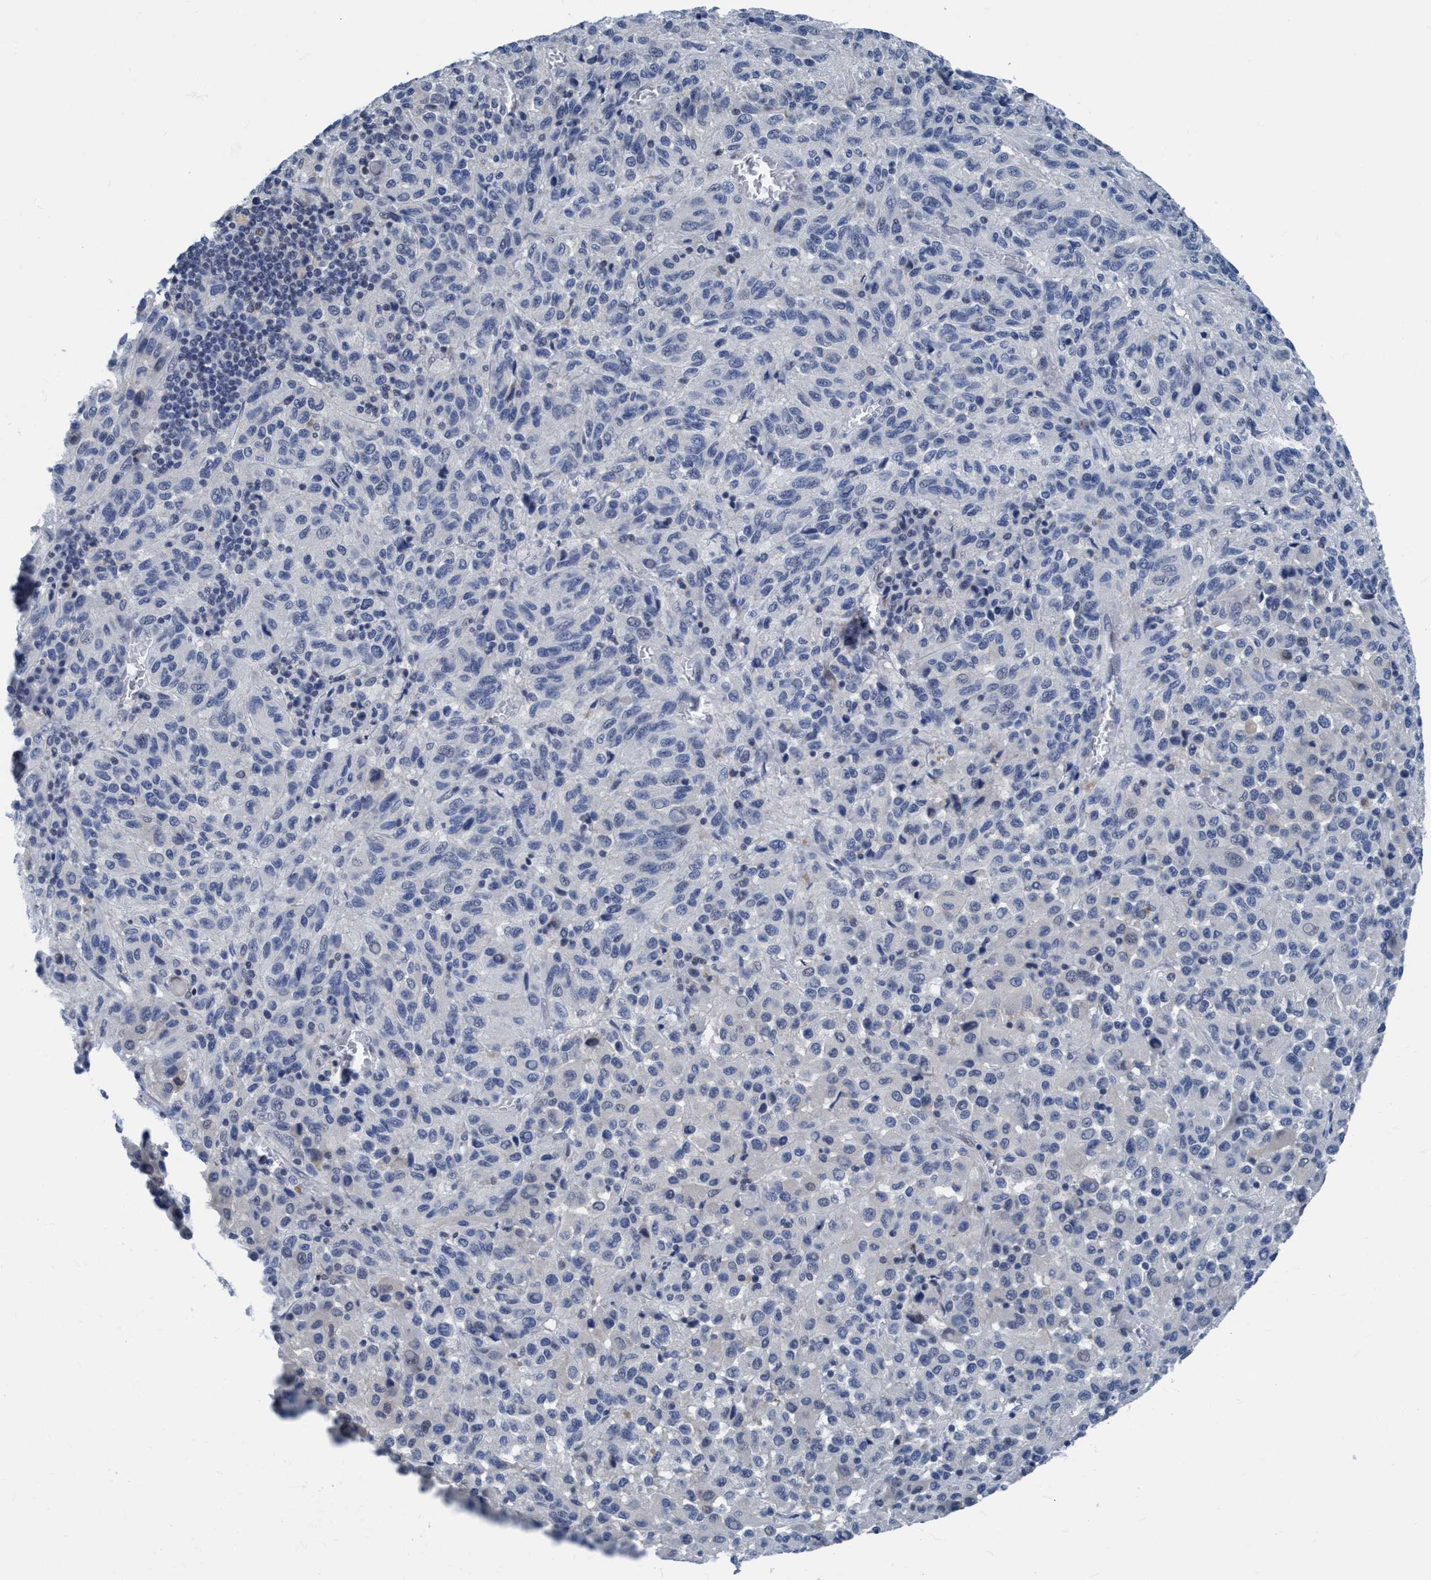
{"staining": {"intensity": "negative", "quantity": "none", "location": "none"}, "tissue": "melanoma", "cell_type": "Tumor cells", "image_type": "cancer", "snomed": [{"axis": "morphology", "description": "Malignant melanoma, Metastatic site"}, {"axis": "topography", "description": "Lung"}], "caption": "There is no significant staining in tumor cells of malignant melanoma (metastatic site). (DAB (3,3'-diaminobenzidine) IHC visualized using brightfield microscopy, high magnification).", "gene": "DNAI1", "patient": {"sex": "male", "age": 64}}